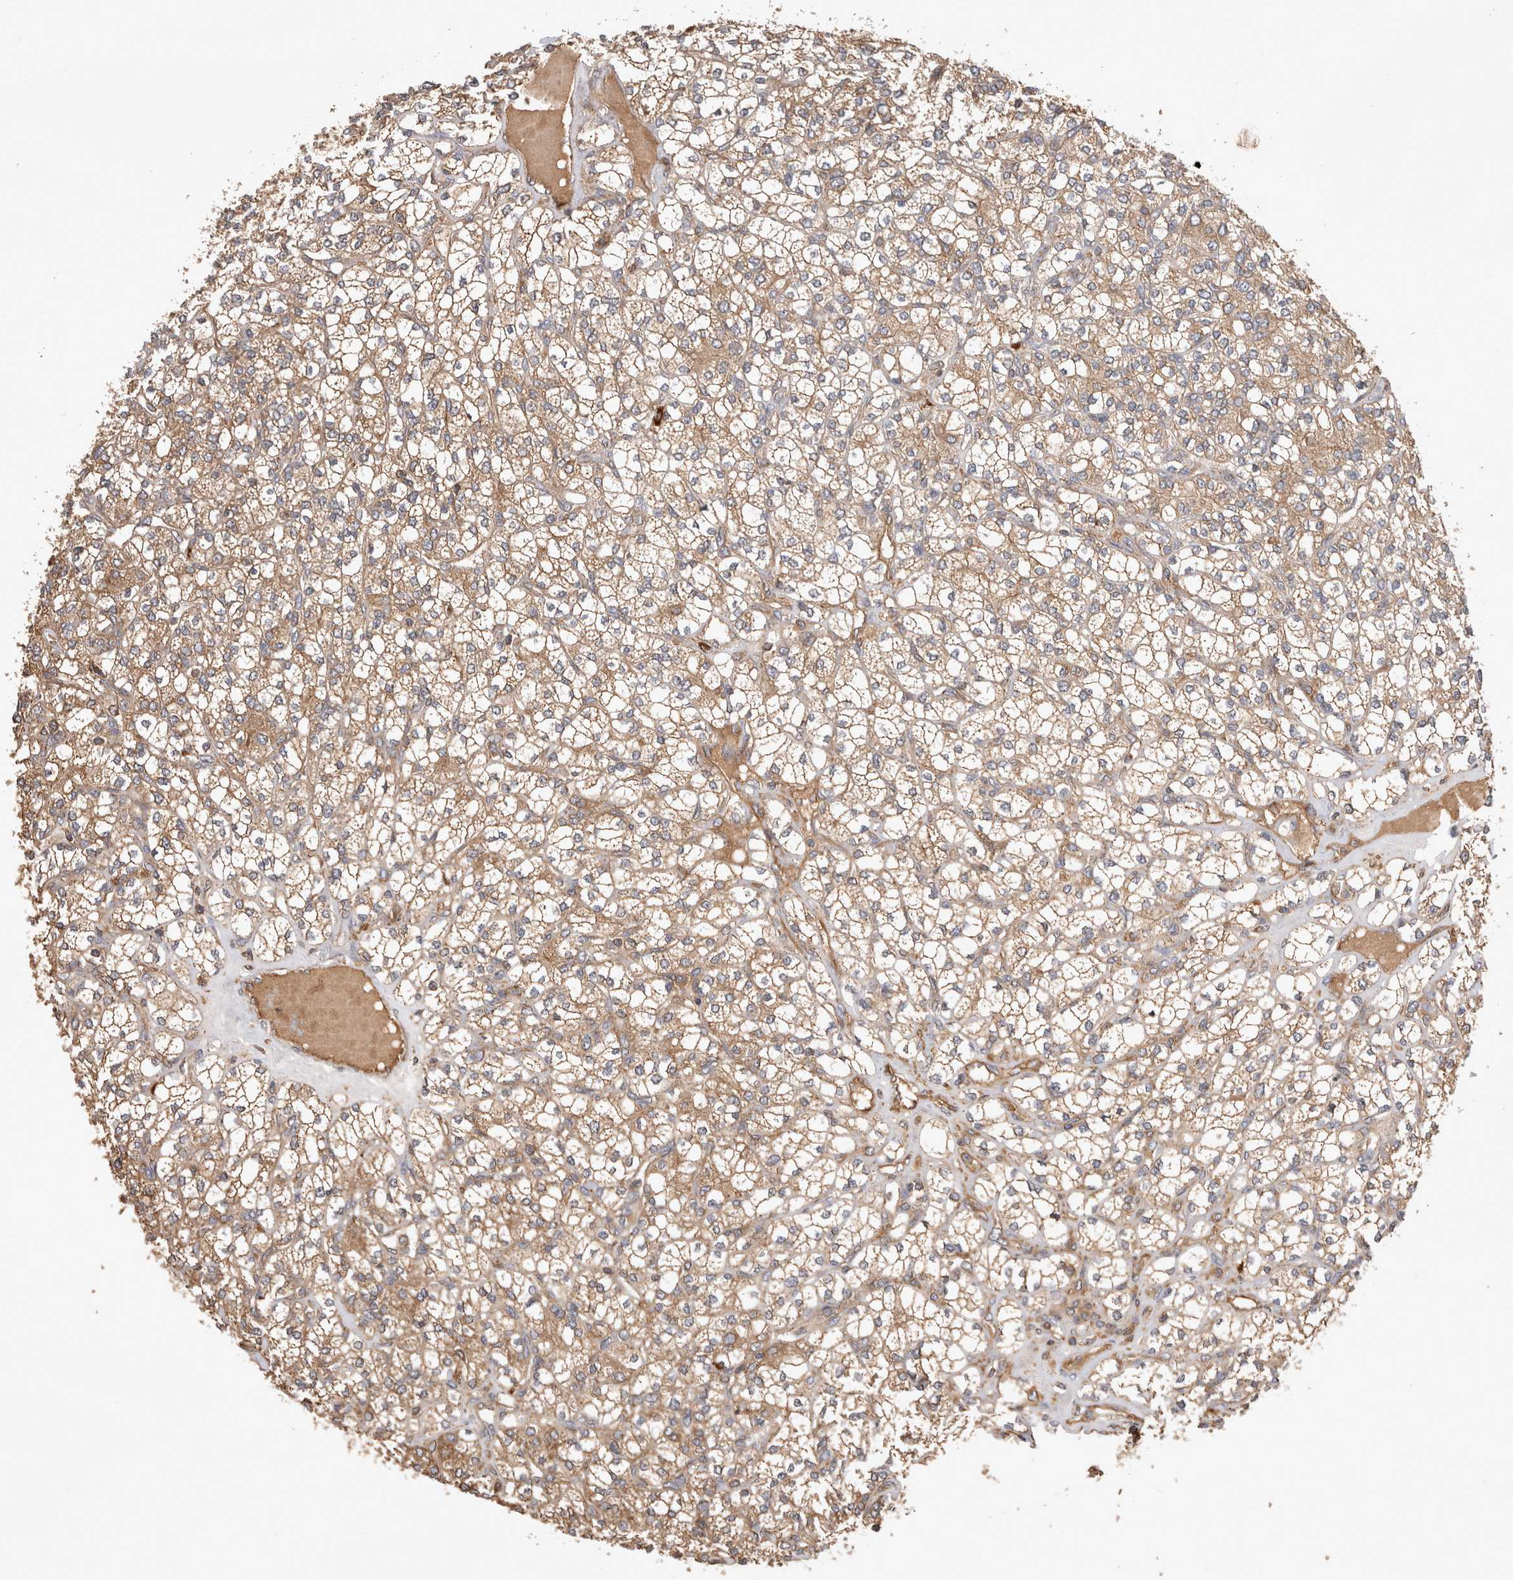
{"staining": {"intensity": "weak", "quantity": ">75%", "location": "cytoplasmic/membranous"}, "tissue": "renal cancer", "cell_type": "Tumor cells", "image_type": "cancer", "snomed": [{"axis": "morphology", "description": "Adenocarcinoma, NOS"}, {"axis": "topography", "description": "Kidney"}], "caption": "High-power microscopy captured an immunohistochemistry photomicrograph of renal cancer (adenocarcinoma), revealing weak cytoplasmic/membranous staining in about >75% of tumor cells. Immunohistochemistry (ihc) stains the protein of interest in brown and the nuclei are stained blue.", "gene": "SERAC1", "patient": {"sex": "male", "age": 77}}